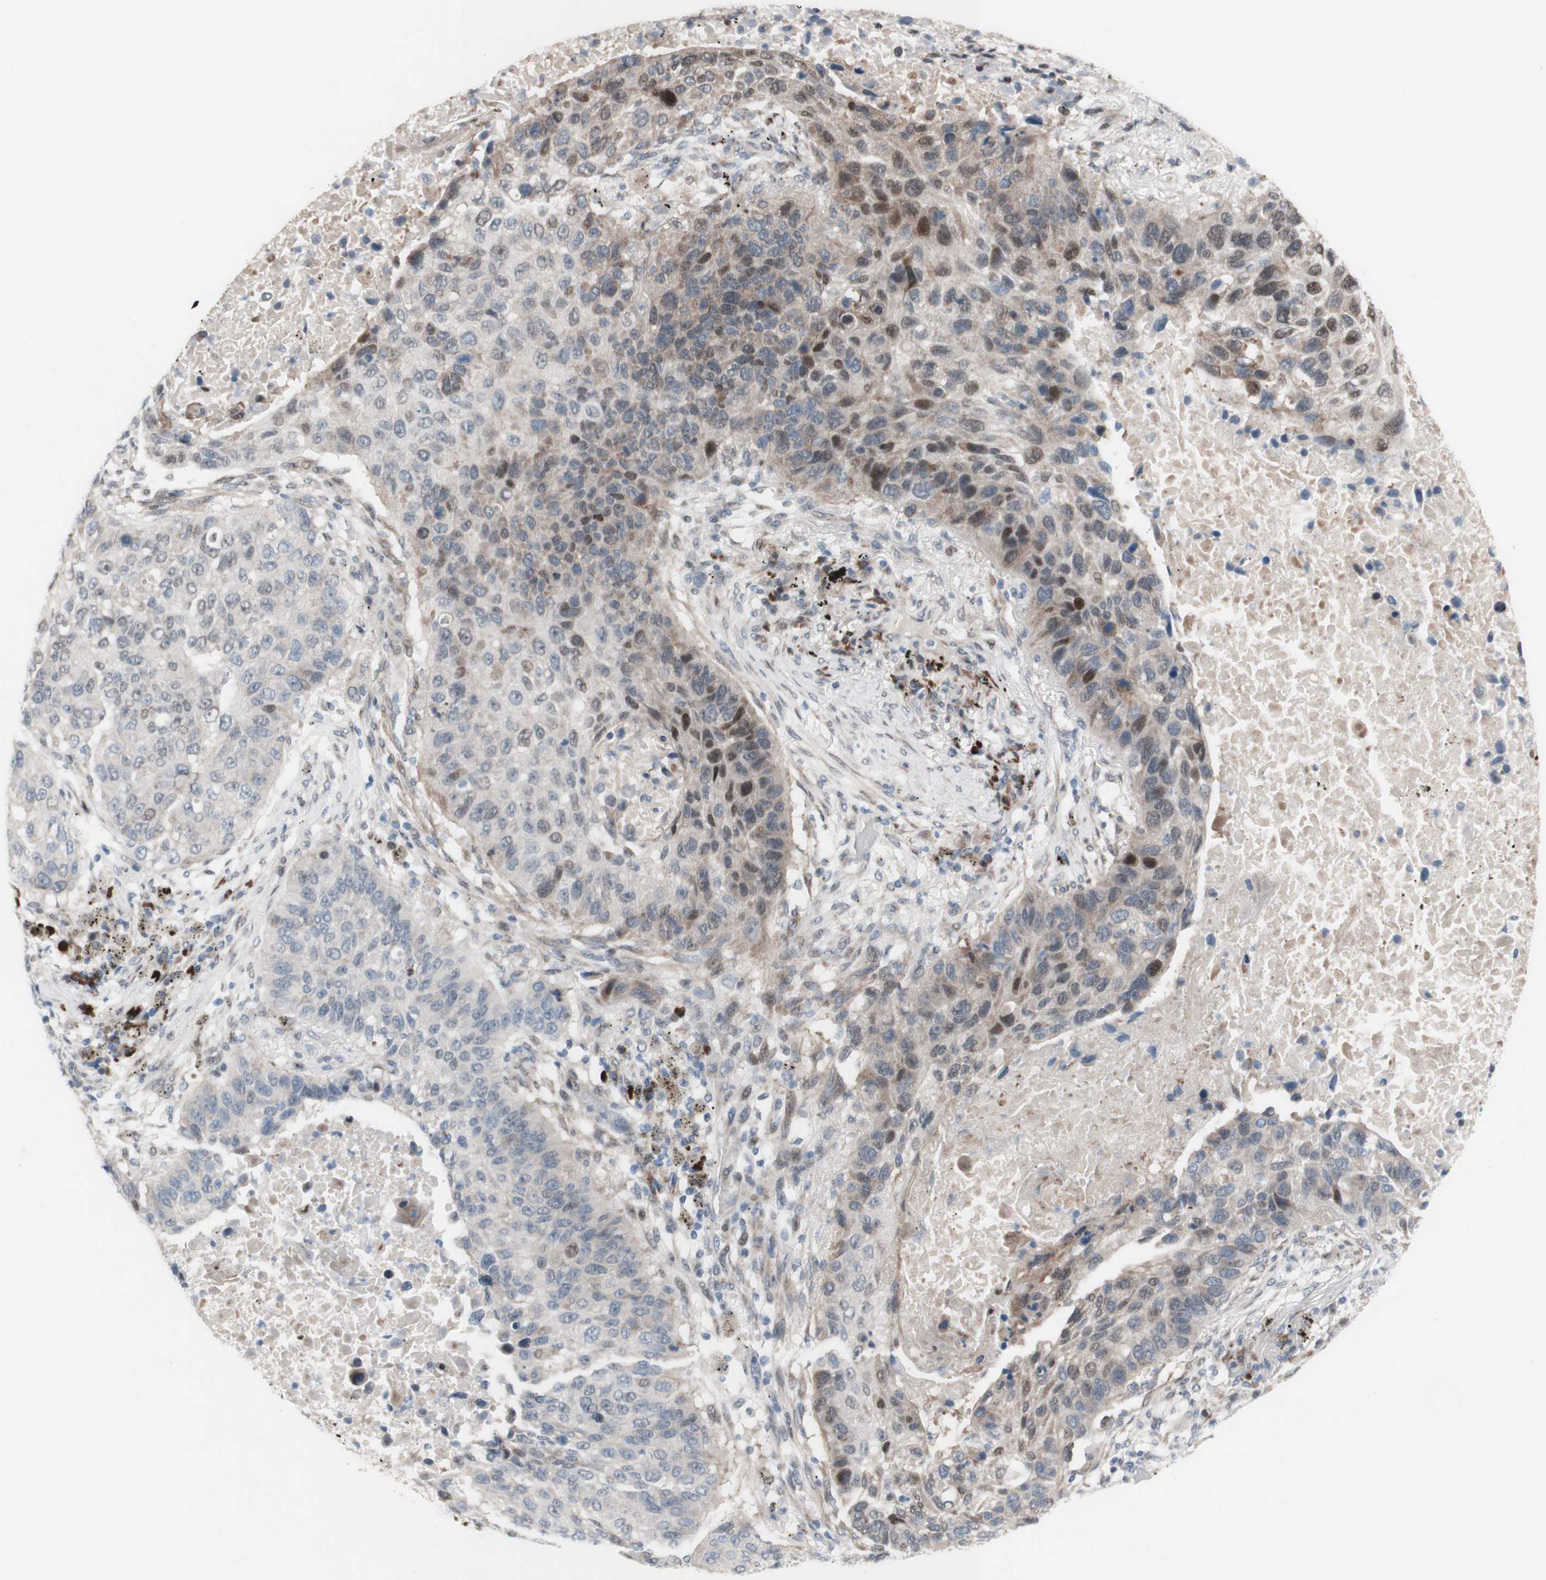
{"staining": {"intensity": "weak", "quantity": "<25%", "location": "nuclear"}, "tissue": "lung cancer", "cell_type": "Tumor cells", "image_type": "cancer", "snomed": [{"axis": "morphology", "description": "Squamous cell carcinoma, NOS"}, {"axis": "topography", "description": "Lung"}], "caption": "Immunohistochemical staining of human lung cancer exhibits no significant positivity in tumor cells.", "gene": "PHTF2", "patient": {"sex": "male", "age": 57}}